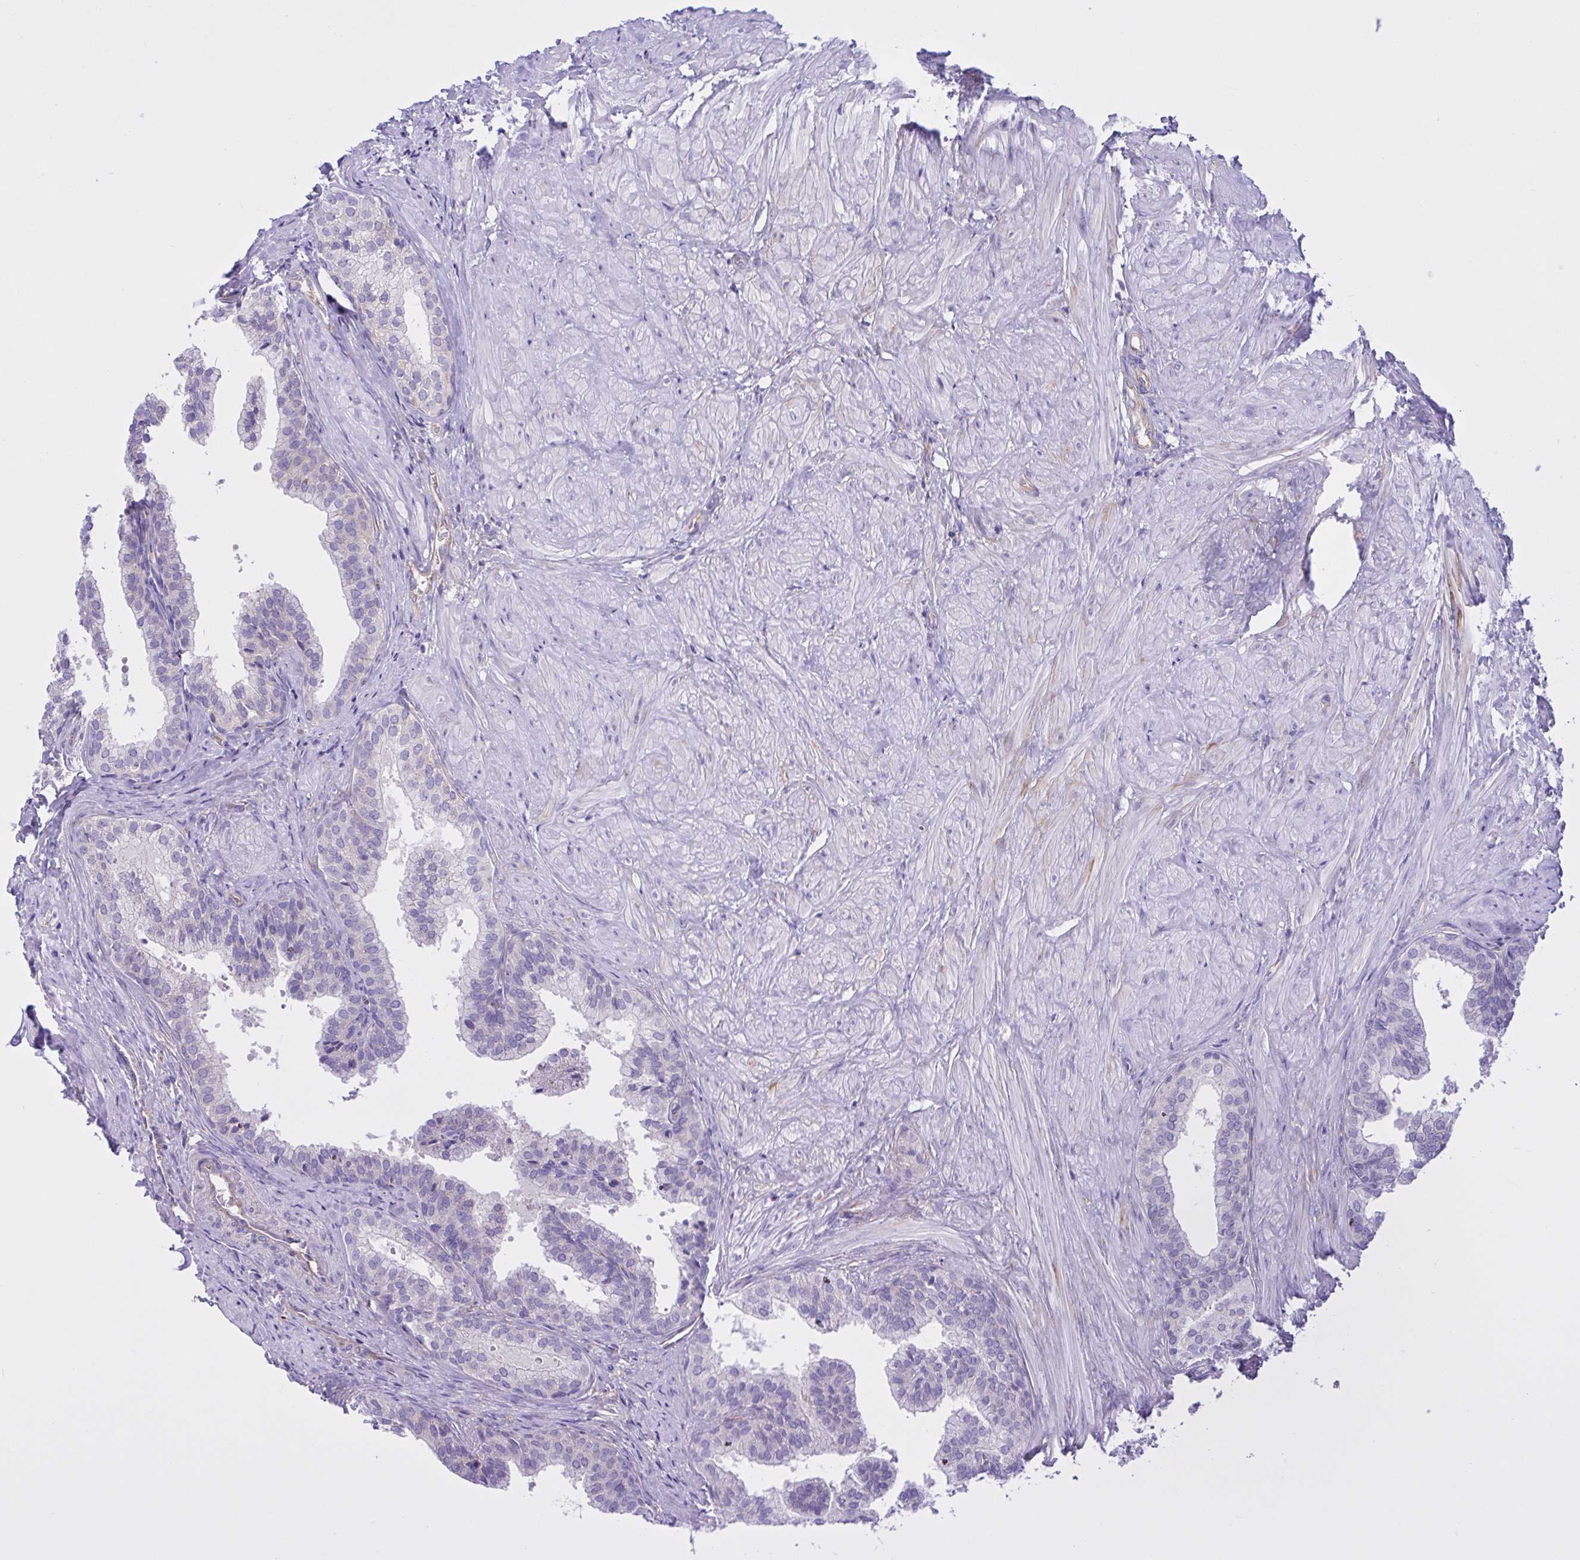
{"staining": {"intensity": "negative", "quantity": "none", "location": "none"}, "tissue": "prostate", "cell_type": "Glandular cells", "image_type": "normal", "snomed": [{"axis": "morphology", "description": "Normal tissue, NOS"}, {"axis": "topography", "description": "Prostate"}, {"axis": "topography", "description": "Peripheral nerve tissue"}], "caption": "IHC histopathology image of normal prostate: prostate stained with DAB (3,3'-diaminobenzidine) shows no significant protein positivity in glandular cells.", "gene": "OR51M1", "patient": {"sex": "male", "age": 55}}